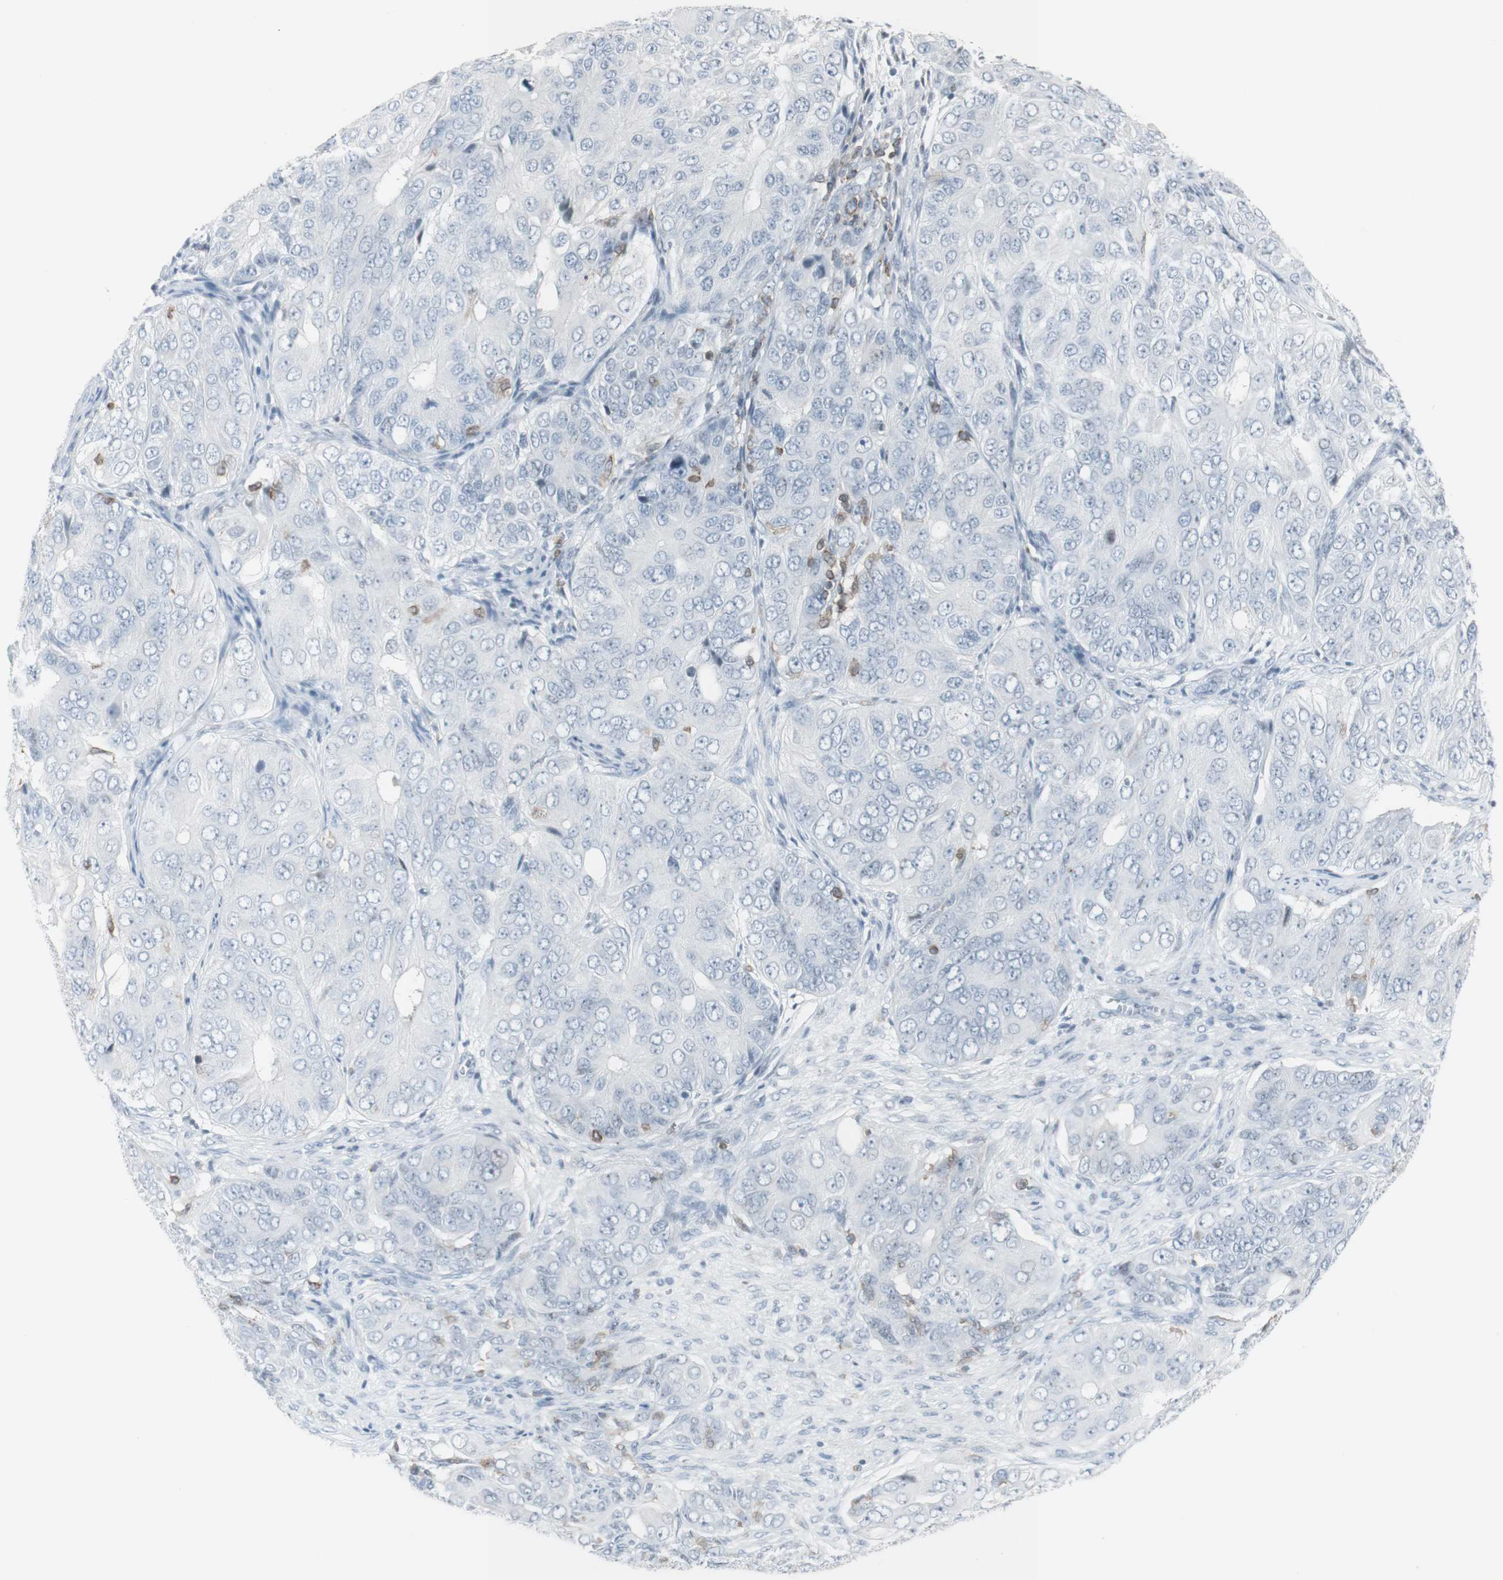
{"staining": {"intensity": "negative", "quantity": "none", "location": "none"}, "tissue": "ovarian cancer", "cell_type": "Tumor cells", "image_type": "cancer", "snomed": [{"axis": "morphology", "description": "Carcinoma, endometroid"}, {"axis": "topography", "description": "Ovary"}], "caption": "A high-resolution photomicrograph shows immunohistochemistry staining of ovarian endometroid carcinoma, which displays no significant staining in tumor cells. (DAB immunohistochemistry with hematoxylin counter stain).", "gene": "NRG1", "patient": {"sex": "female", "age": 51}}